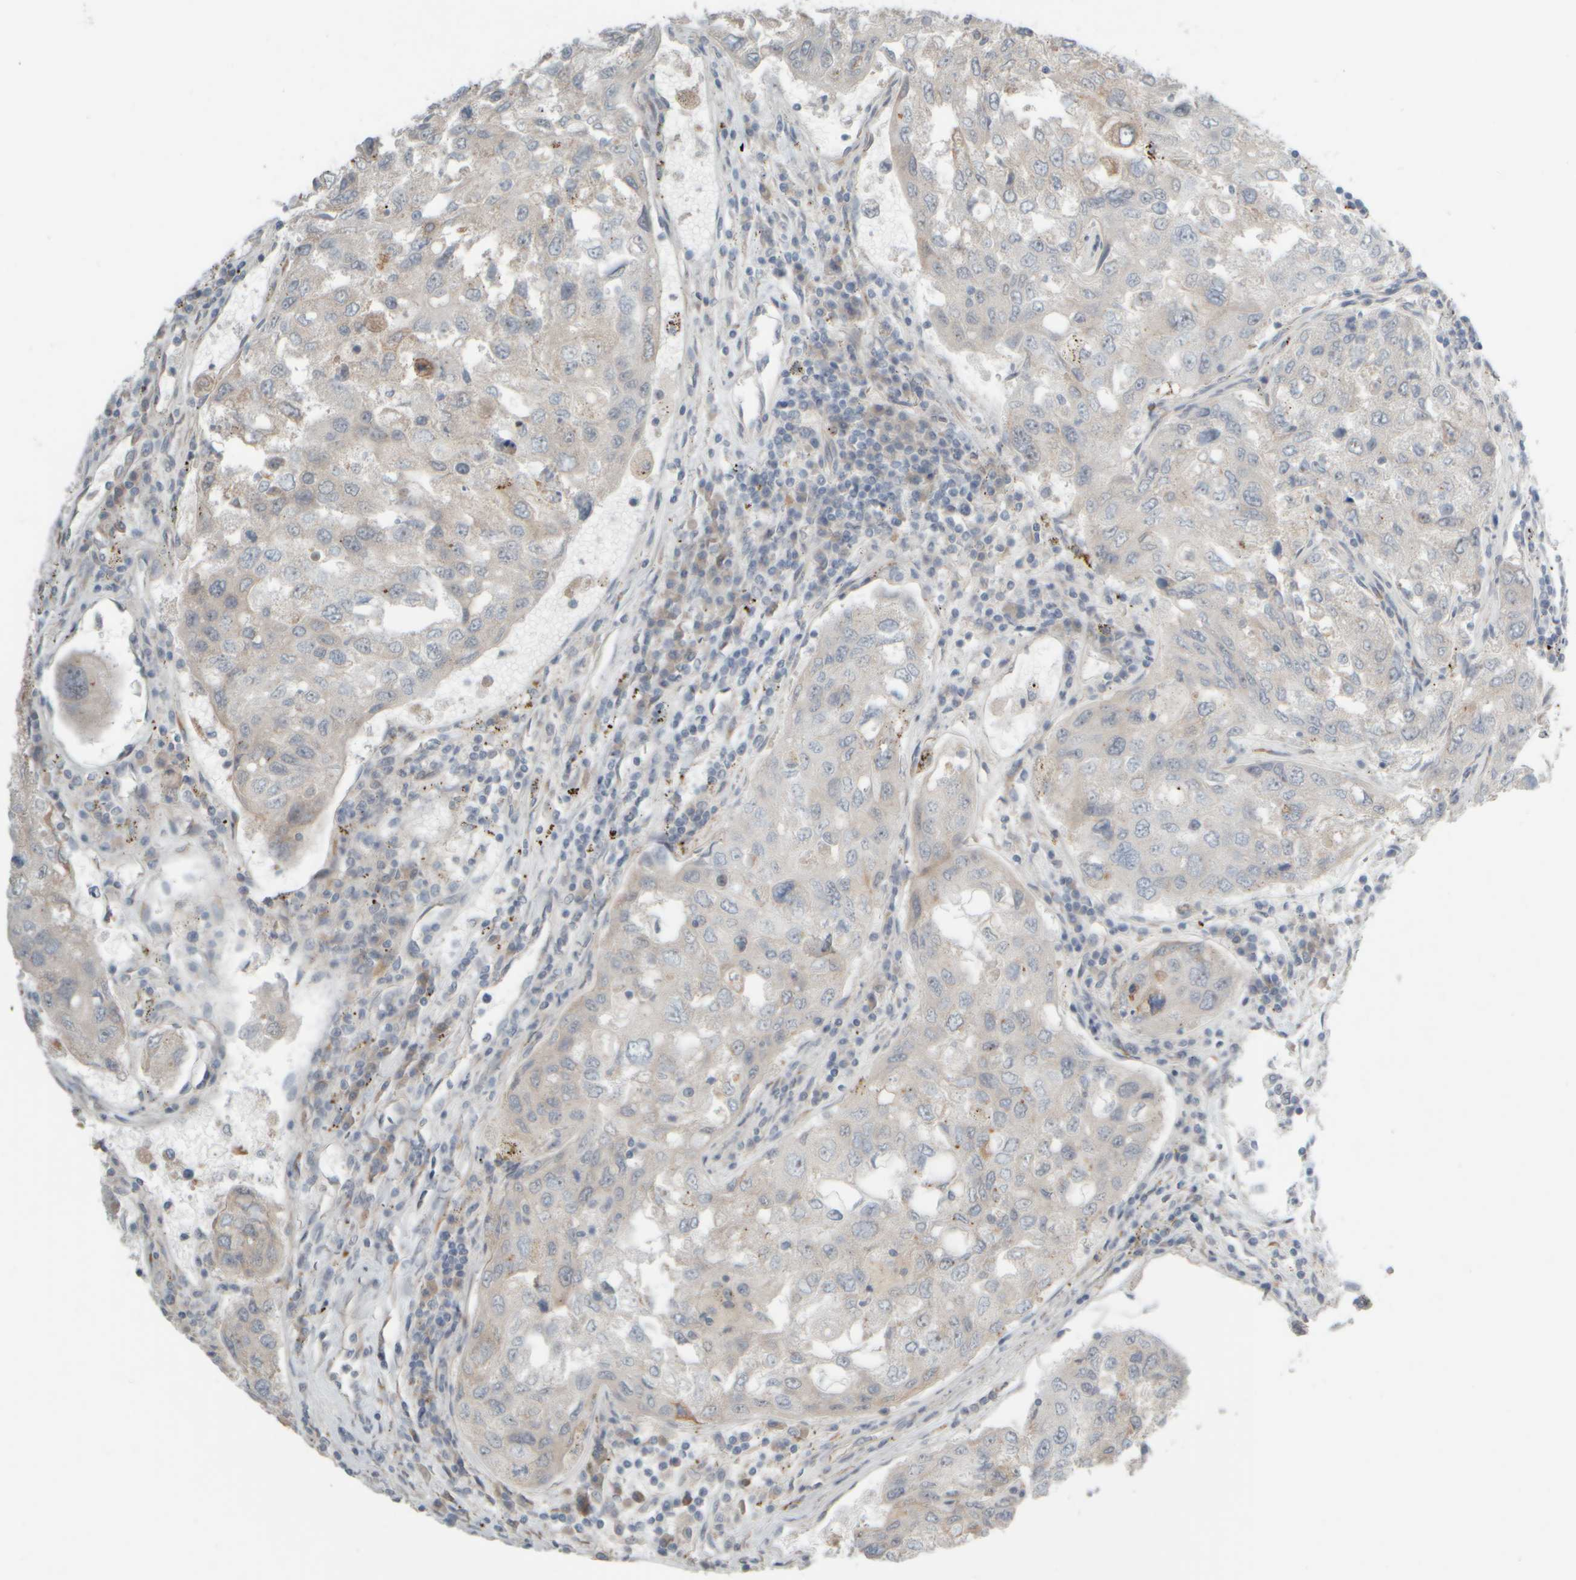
{"staining": {"intensity": "weak", "quantity": "<25%", "location": "cytoplasmic/membranous"}, "tissue": "urothelial cancer", "cell_type": "Tumor cells", "image_type": "cancer", "snomed": [{"axis": "morphology", "description": "Urothelial carcinoma, High grade"}, {"axis": "topography", "description": "Lymph node"}, {"axis": "topography", "description": "Urinary bladder"}], "caption": "The histopathology image displays no staining of tumor cells in urothelial cancer.", "gene": "HGS", "patient": {"sex": "male", "age": 51}}